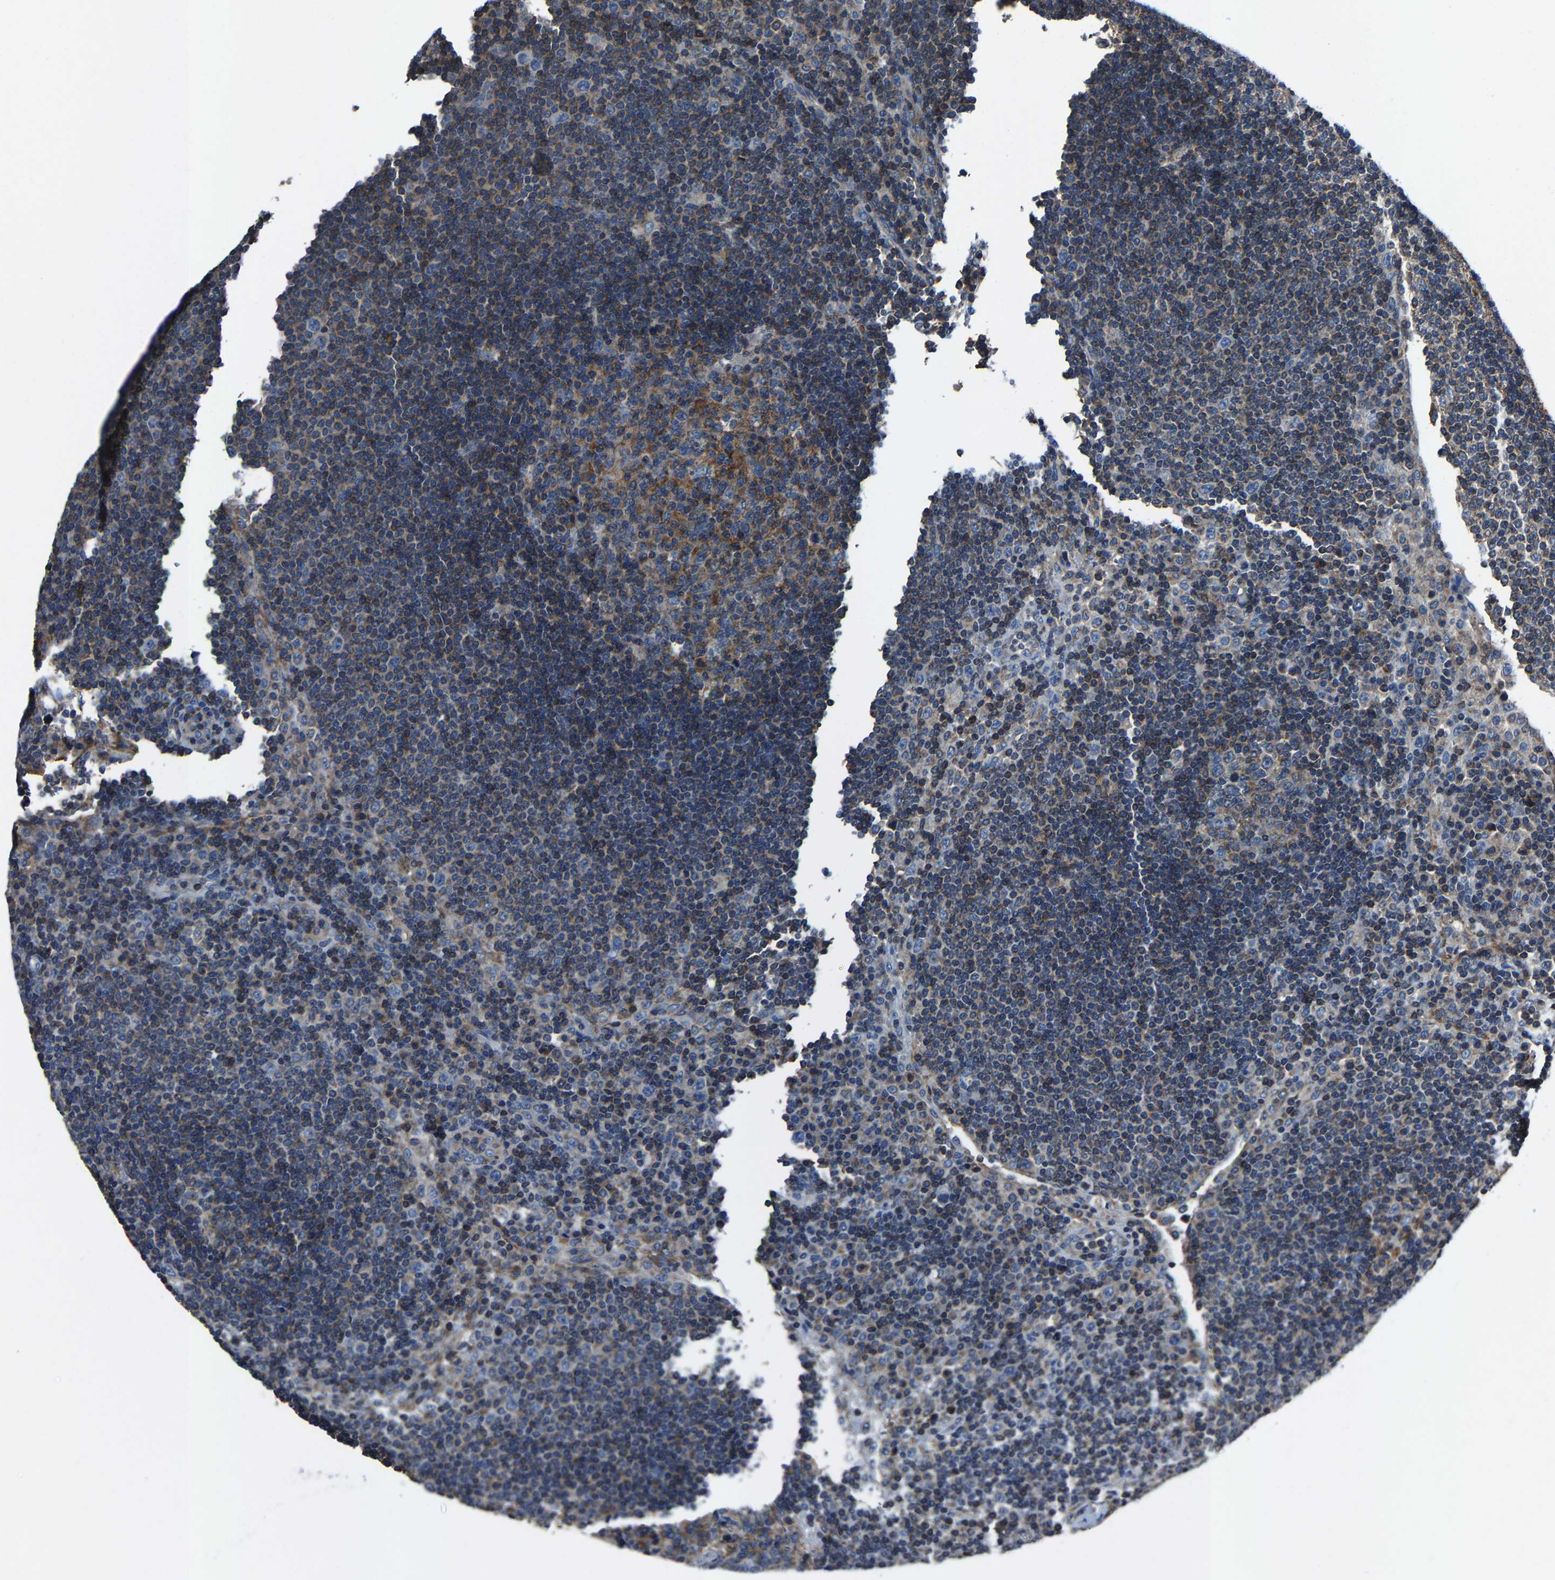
{"staining": {"intensity": "moderate", "quantity": ">75%", "location": "cytoplasmic/membranous"}, "tissue": "lymph node", "cell_type": "Germinal center cells", "image_type": "normal", "snomed": [{"axis": "morphology", "description": "Normal tissue, NOS"}, {"axis": "topography", "description": "Lymph node"}], "caption": "Protein analysis of normal lymph node shows moderate cytoplasmic/membranous expression in about >75% of germinal center cells. (Stains: DAB in brown, nuclei in blue, Microscopy: brightfield microscopy at high magnification).", "gene": "KIAA1958", "patient": {"sex": "female", "age": 53}}